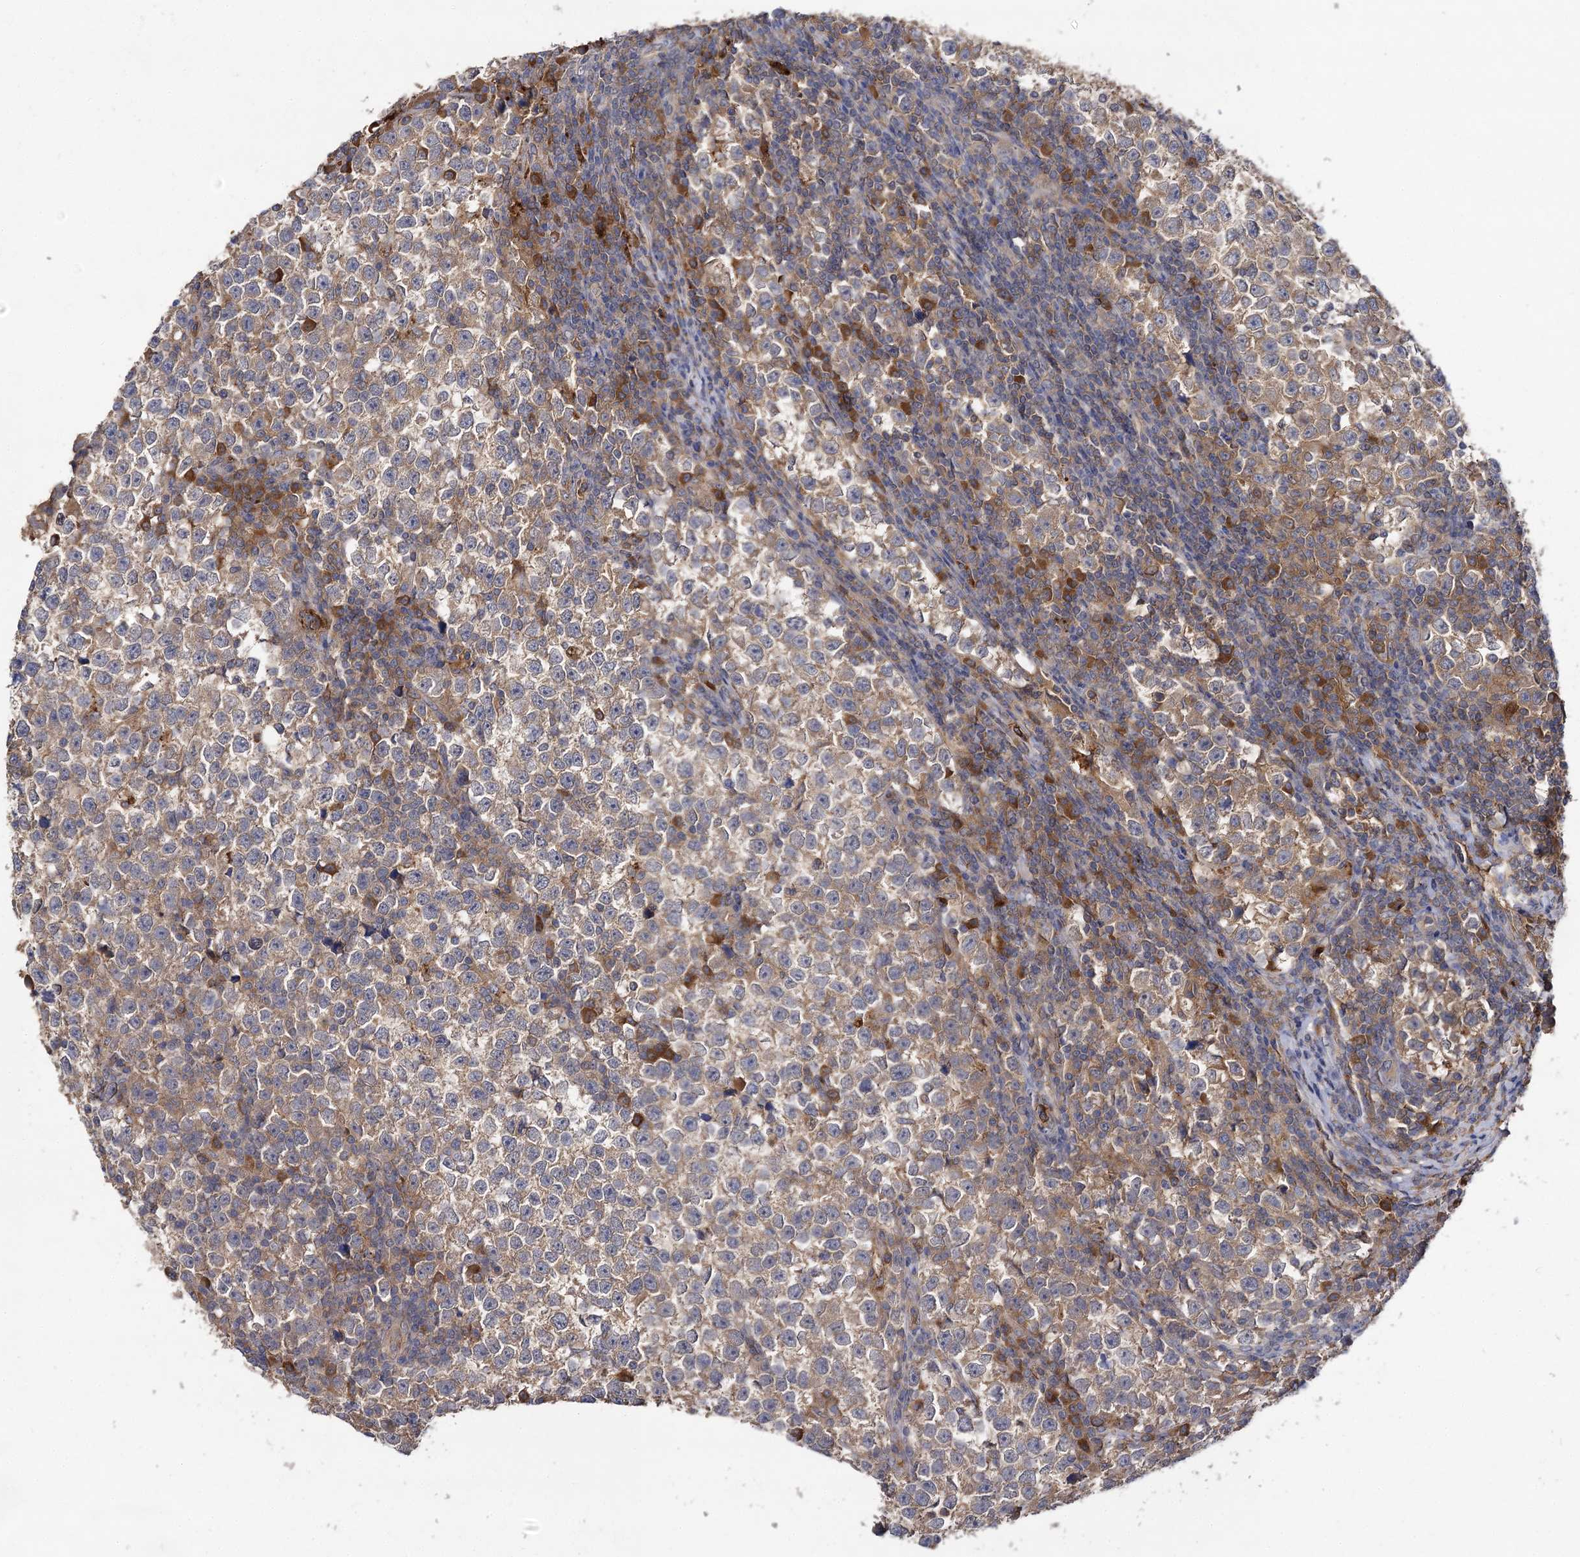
{"staining": {"intensity": "moderate", "quantity": "25%-75%", "location": "cytoplasmic/membranous"}, "tissue": "testis cancer", "cell_type": "Tumor cells", "image_type": "cancer", "snomed": [{"axis": "morphology", "description": "Normal tissue, NOS"}, {"axis": "morphology", "description": "Seminoma, NOS"}, {"axis": "topography", "description": "Testis"}], "caption": "There is medium levels of moderate cytoplasmic/membranous positivity in tumor cells of seminoma (testis), as demonstrated by immunohistochemical staining (brown color).", "gene": "USP50", "patient": {"sex": "male", "age": 43}}